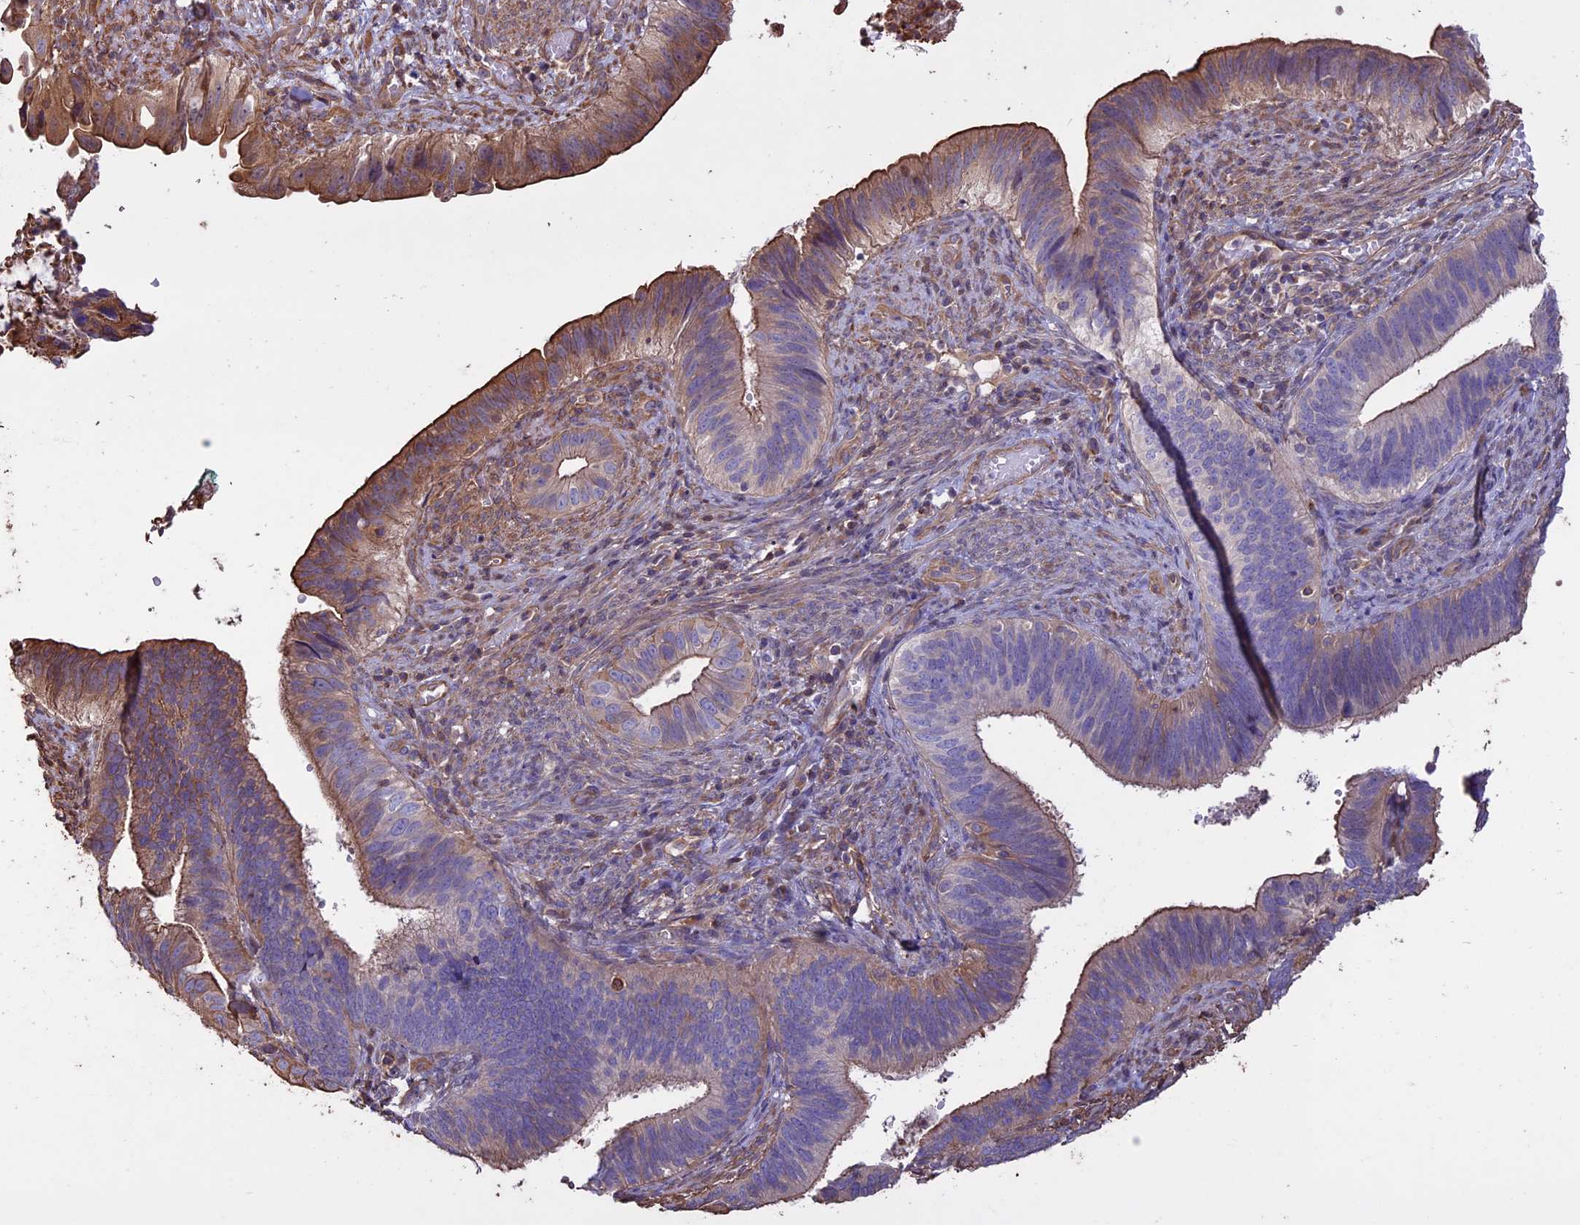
{"staining": {"intensity": "moderate", "quantity": "25%-75%", "location": "cytoplasmic/membranous"}, "tissue": "cervical cancer", "cell_type": "Tumor cells", "image_type": "cancer", "snomed": [{"axis": "morphology", "description": "Adenocarcinoma, NOS"}, {"axis": "topography", "description": "Cervix"}], "caption": "Protein staining of cervical cancer tissue exhibits moderate cytoplasmic/membranous expression in about 25%-75% of tumor cells.", "gene": "CCDC148", "patient": {"sex": "female", "age": 42}}